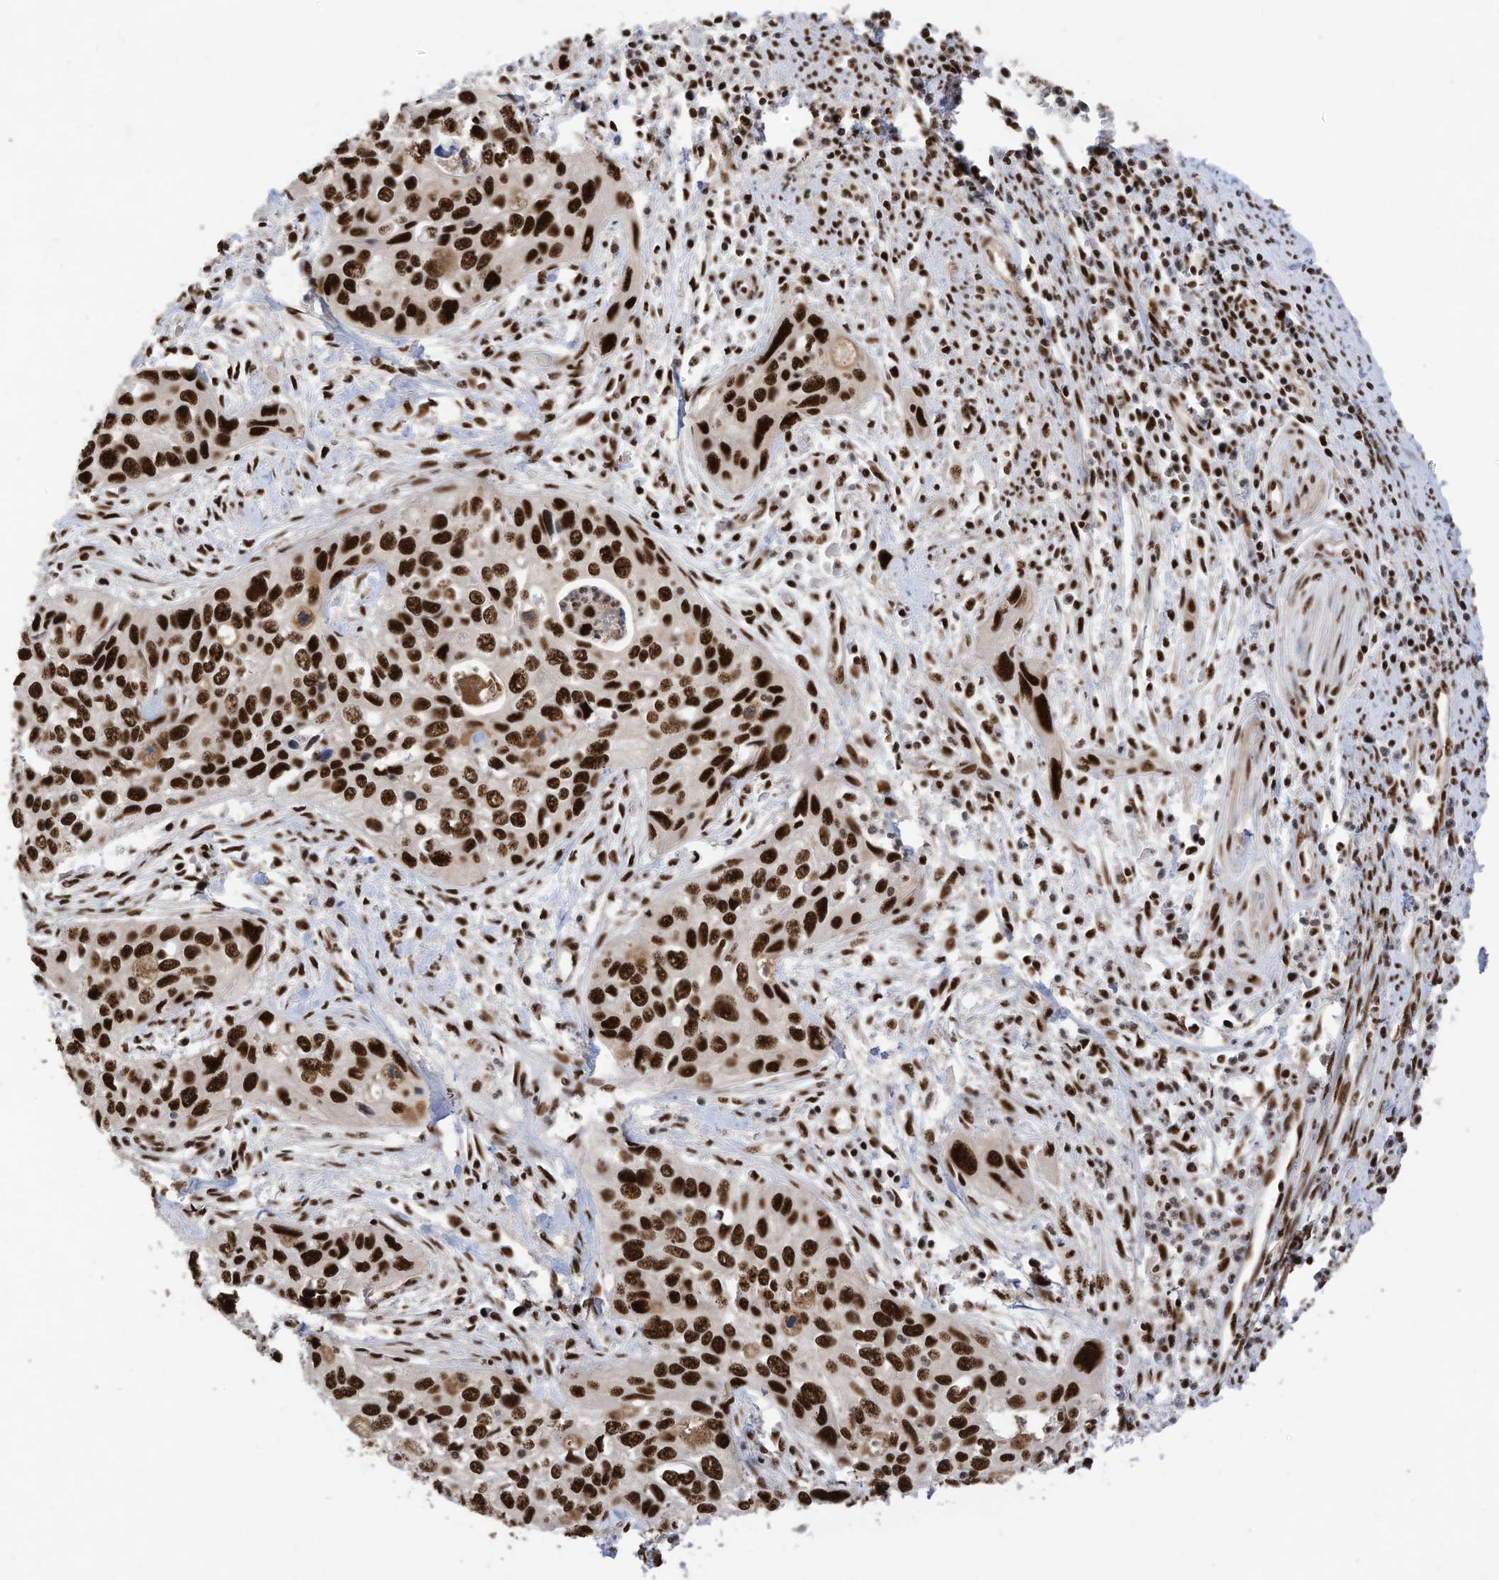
{"staining": {"intensity": "strong", "quantity": ">75%", "location": "nuclear"}, "tissue": "cervical cancer", "cell_type": "Tumor cells", "image_type": "cancer", "snomed": [{"axis": "morphology", "description": "Squamous cell carcinoma, NOS"}, {"axis": "topography", "description": "Cervix"}], "caption": "Squamous cell carcinoma (cervical) stained for a protein demonstrates strong nuclear positivity in tumor cells.", "gene": "SF3A3", "patient": {"sex": "female", "age": 55}}